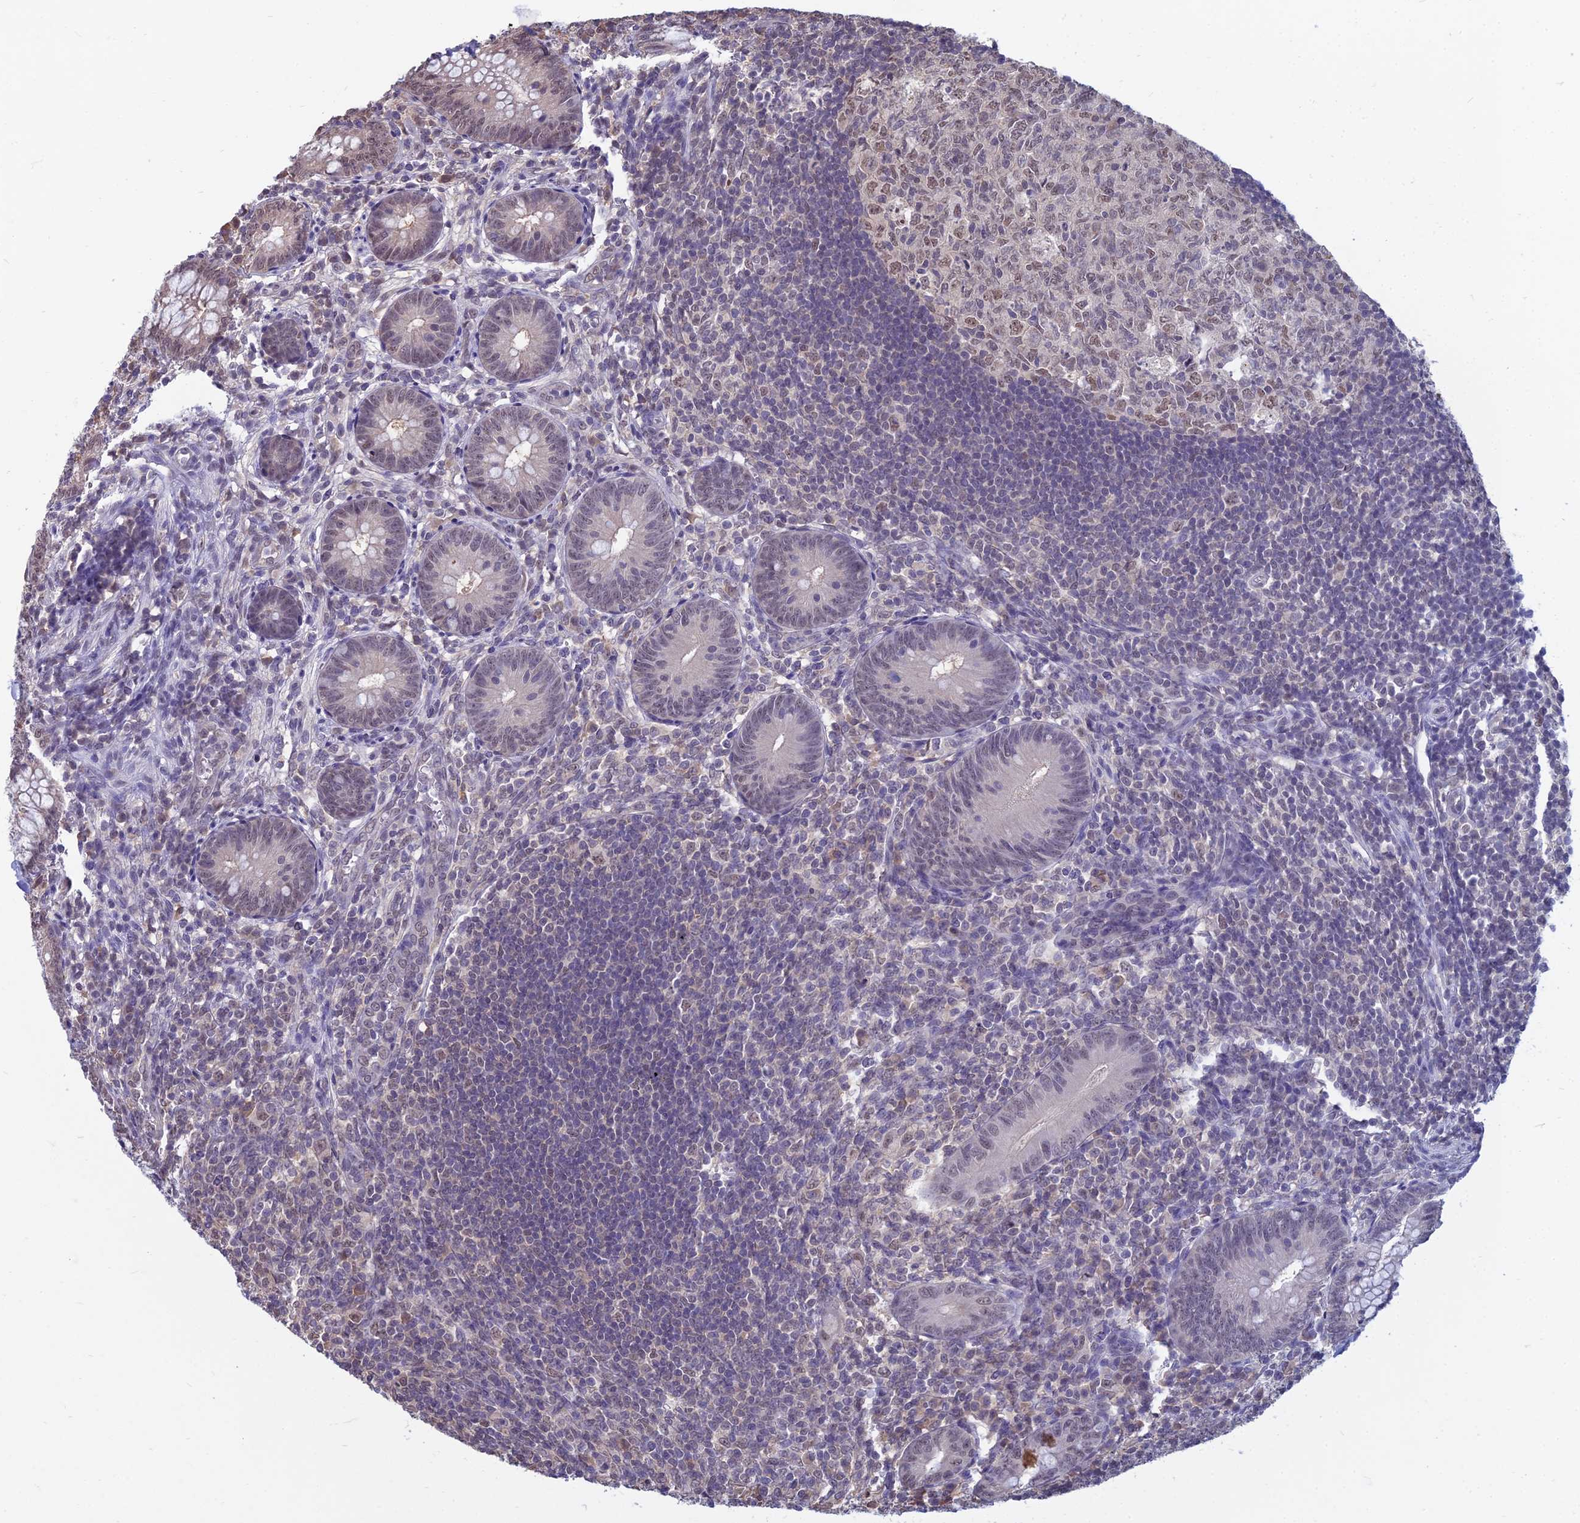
{"staining": {"intensity": "weak", "quantity": "<25%", "location": "nuclear"}, "tissue": "appendix", "cell_type": "Glandular cells", "image_type": "normal", "snomed": [{"axis": "morphology", "description": "Normal tissue, NOS"}, {"axis": "topography", "description": "Appendix"}], "caption": "This is a photomicrograph of immunohistochemistry staining of benign appendix, which shows no positivity in glandular cells.", "gene": "SRSF7", "patient": {"sex": "male", "age": 14}}